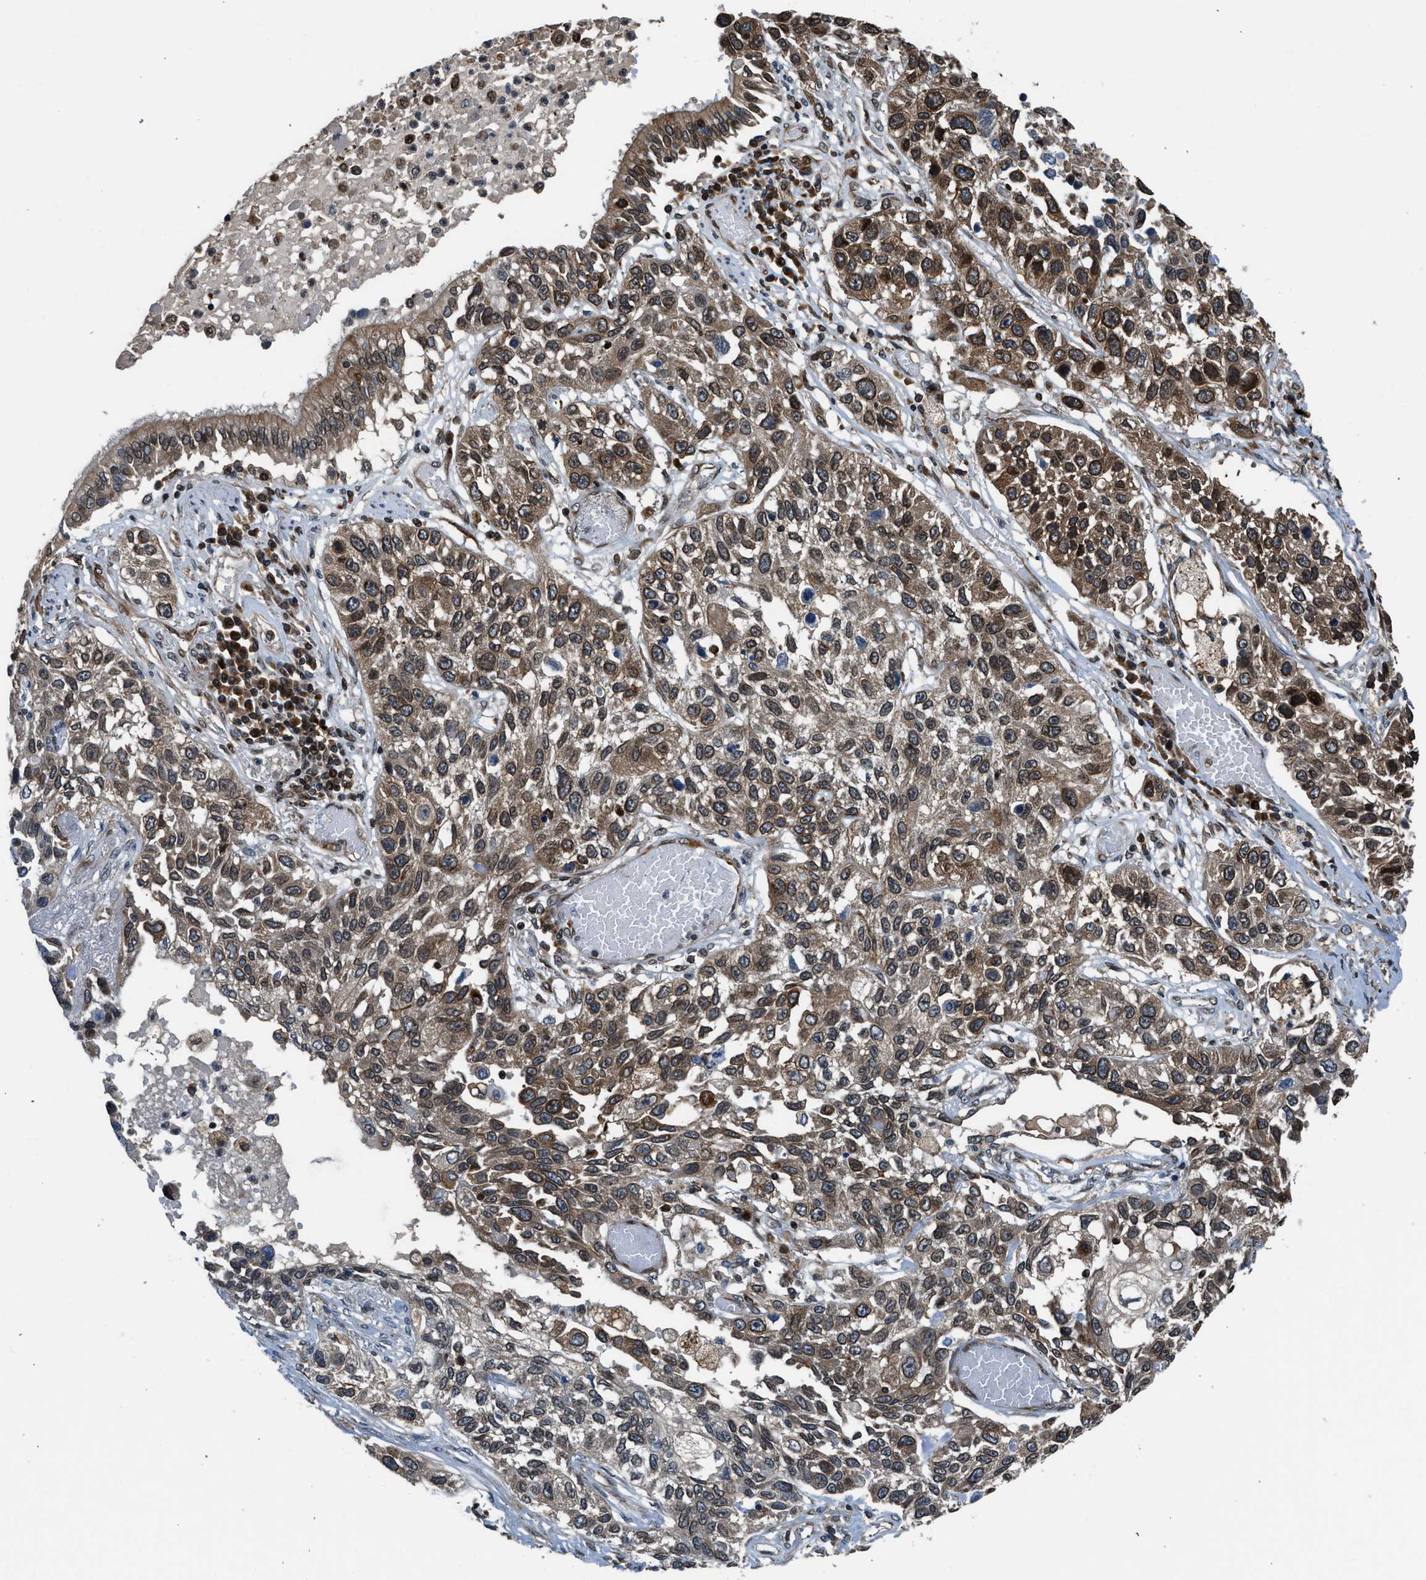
{"staining": {"intensity": "moderate", "quantity": "25%-75%", "location": "cytoplasmic/membranous"}, "tissue": "lung cancer", "cell_type": "Tumor cells", "image_type": "cancer", "snomed": [{"axis": "morphology", "description": "Squamous cell carcinoma, NOS"}, {"axis": "topography", "description": "Lung"}], "caption": "DAB (3,3'-diaminobenzidine) immunohistochemical staining of human lung cancer (squamous cell carcinoma) reveals moderate cytoplasmic/membranous protein expression in approximately 25%-75% of tumor cells.", "gene": "RETREG3", "patient": {"sex": "male", "age": 71}}